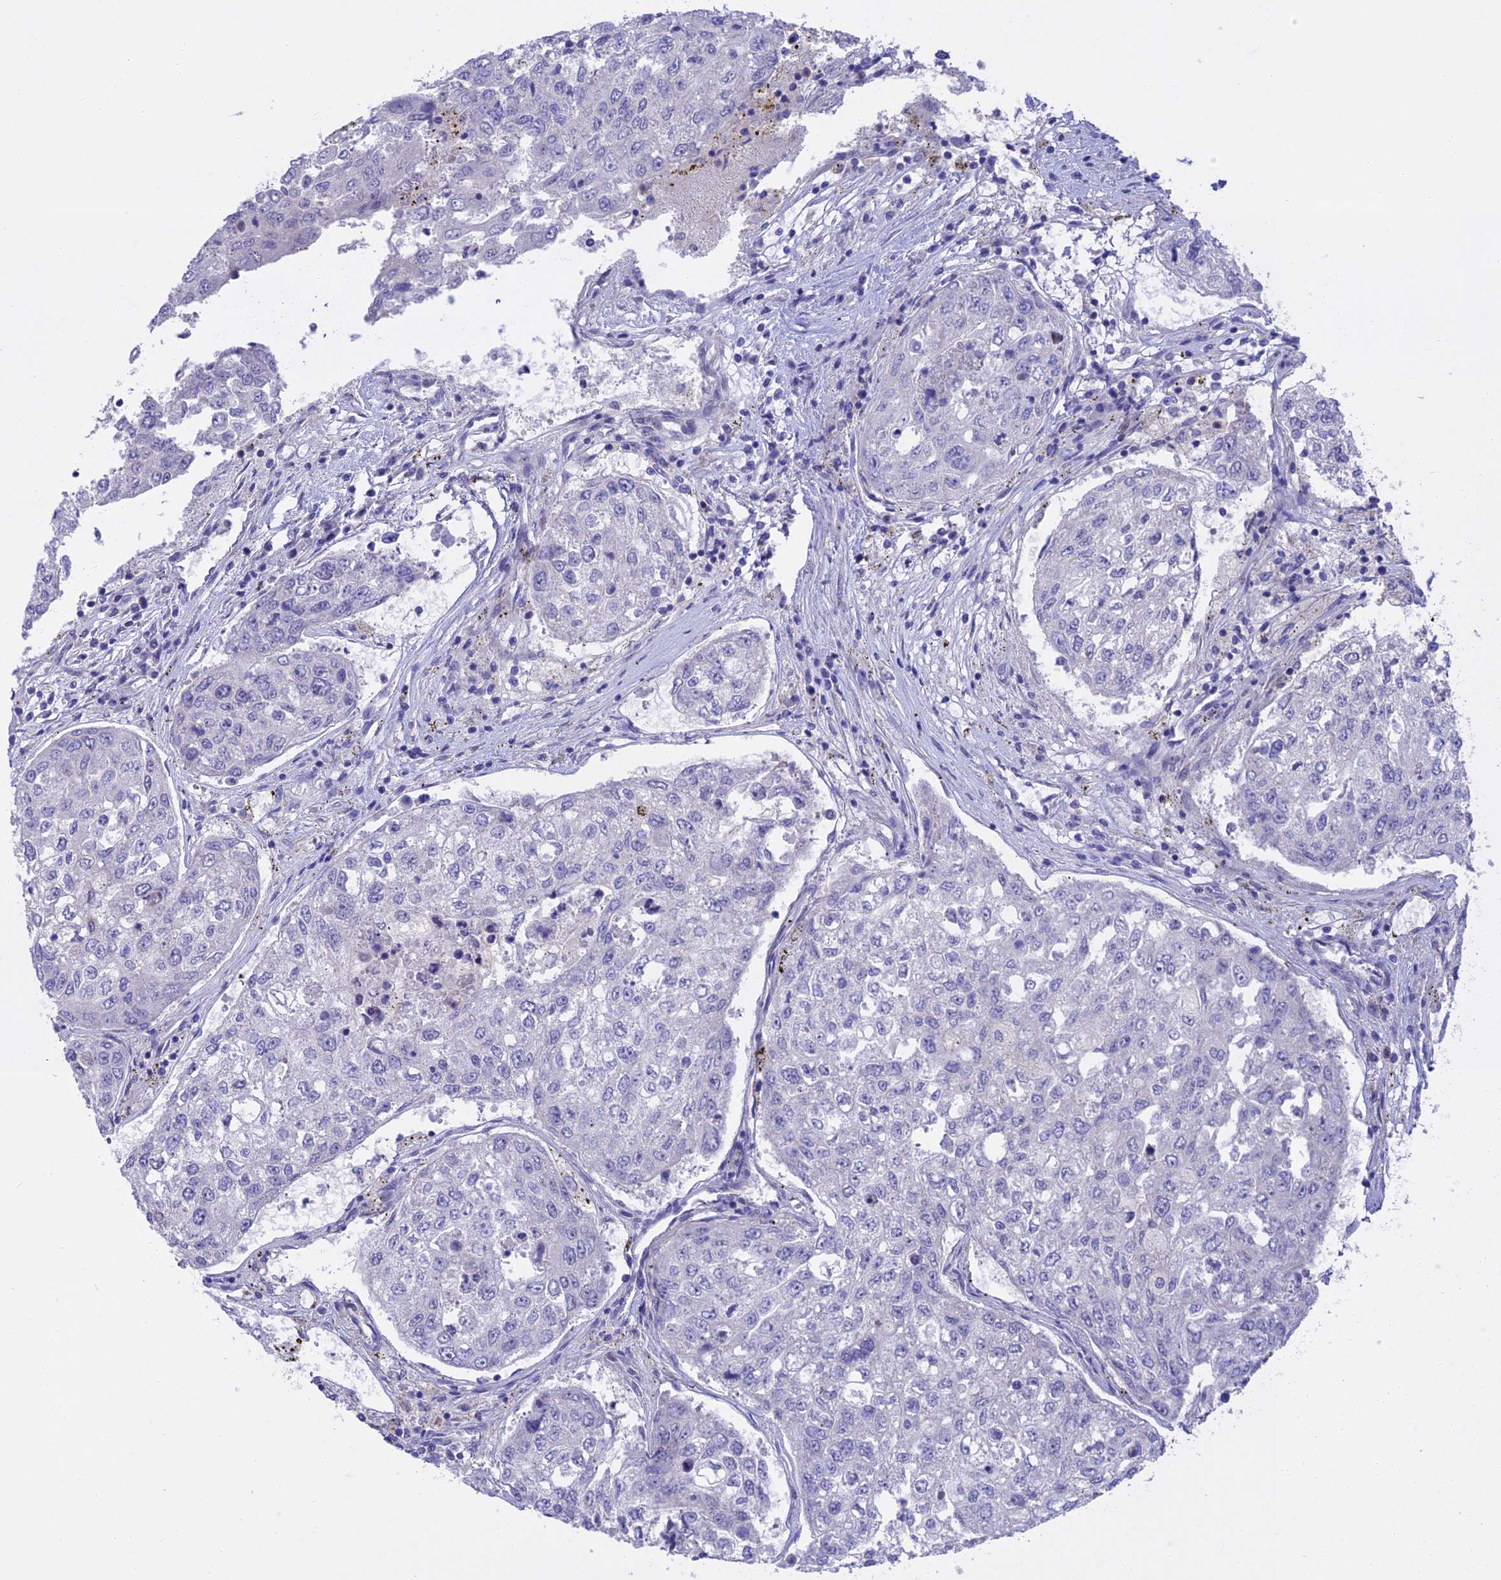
{"staining": {"intensity": "negative", "quantity": "none", "location": "none"}, "tissue": "urothelial cancer", "cell_type": "Tumor cells", "image_type": "cancer", "snomed": [{"axis": "morphology", "description": "Urothelial carcinoma, High grade"}, {"axis": "topography", "description": "Lymph node"}, {"axis": "topography", "description": "Urinary bladder"}], "caption": "DAB immunohistochemical staining of urothelial cancer reveals no significant staining in tumor cells.", "gene": "SLC2A6", "patient": {"sex": "male", "age": 51}}